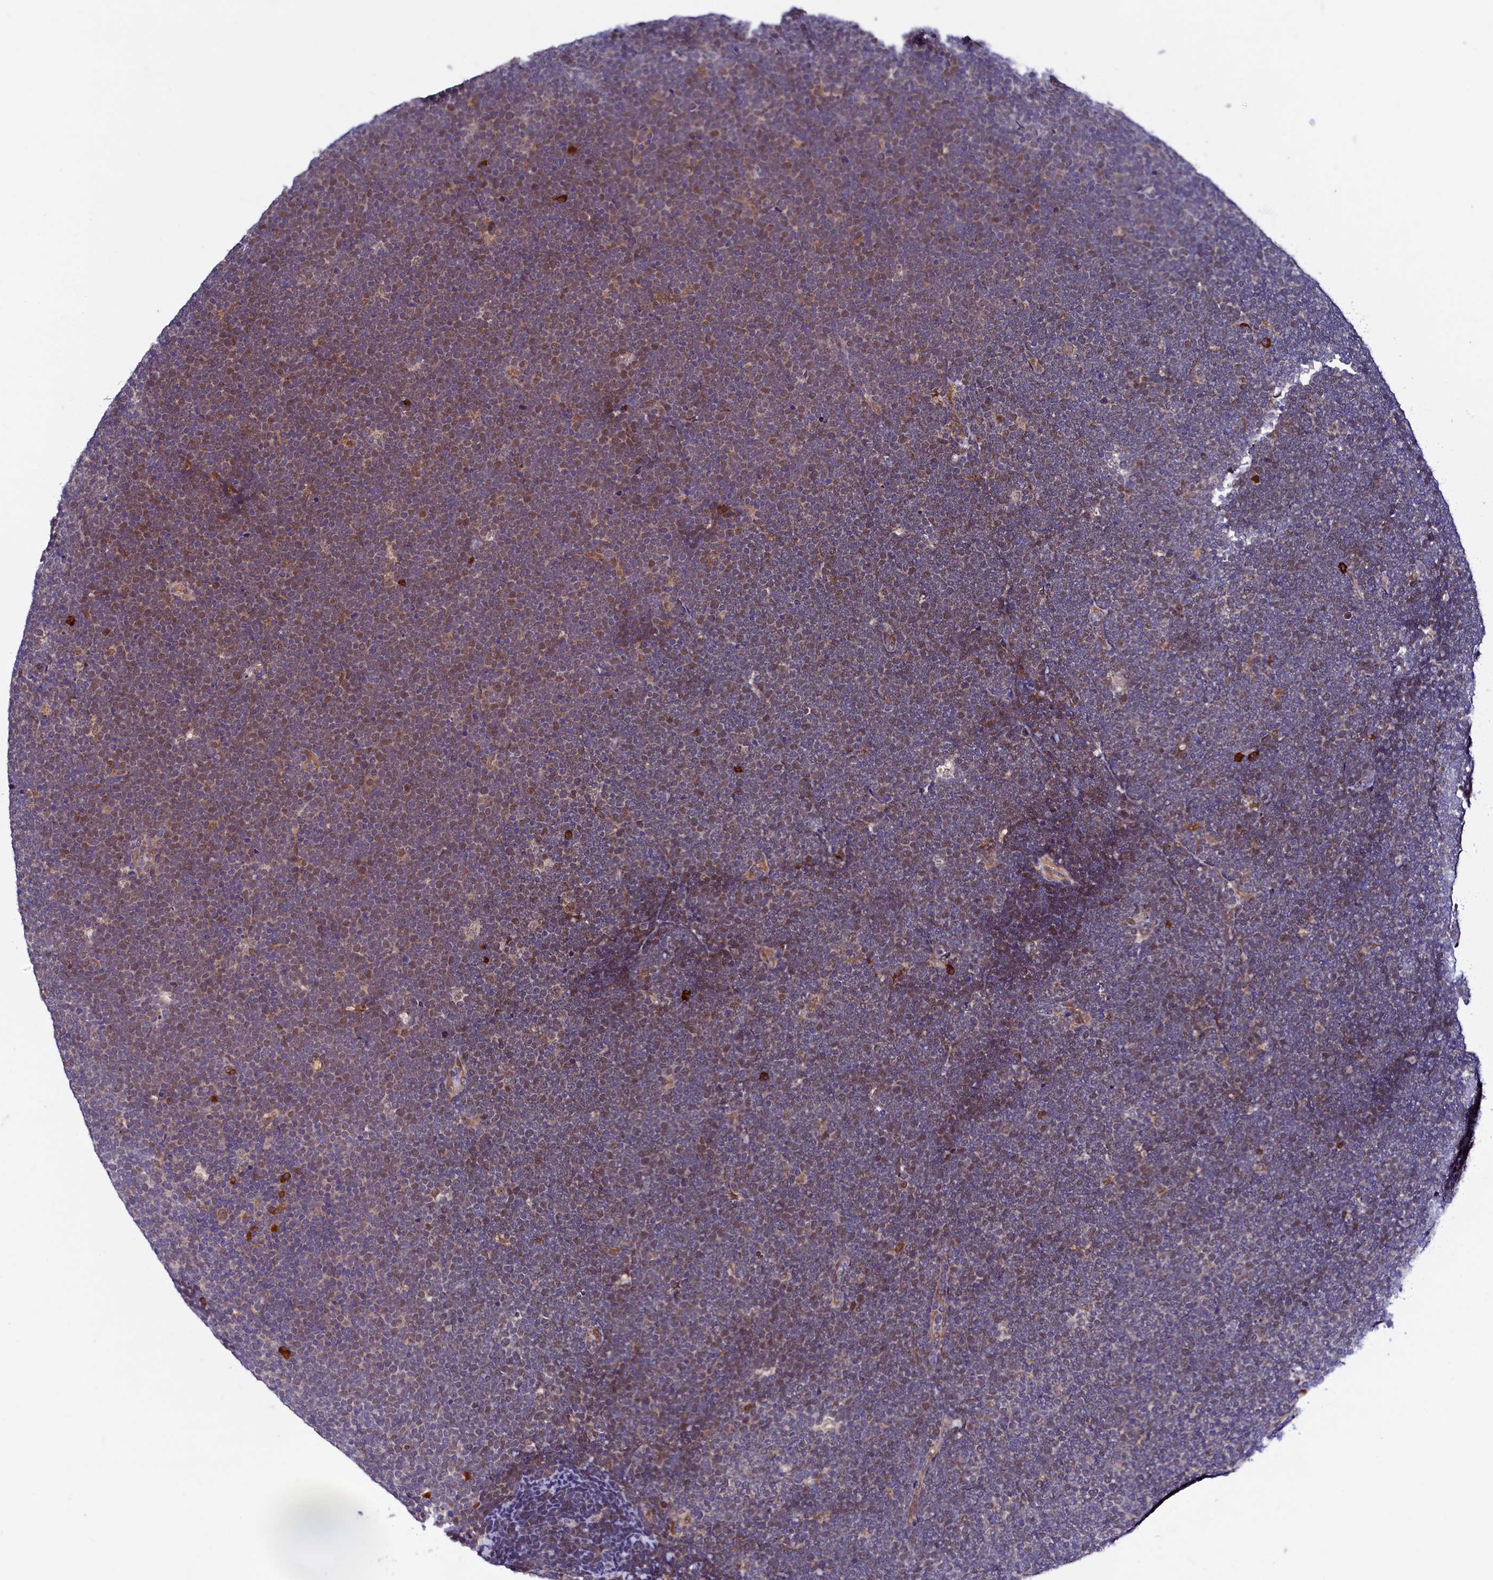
{"staining": {"intensity": "moderate", "quantity": "<25%", "location": "nuclear"}, "tissue": "lymphoma", "cell_type": "Tumor cells", "image_type": "cancer", "snomed": [{"axis": "morphology", "description": "Malignant lymphoma, non-Hodgkin's type, High grade"}, {"axis": "topography", "description": "Lymph node"}], "caption": "Human lymphoma stained for a protein (brown) exhibits moderate nuclear positive staining in approximately <25% of tumor cells.", "gene": "SLC16A14", "patient": {"sex": "male", "age": 13}}